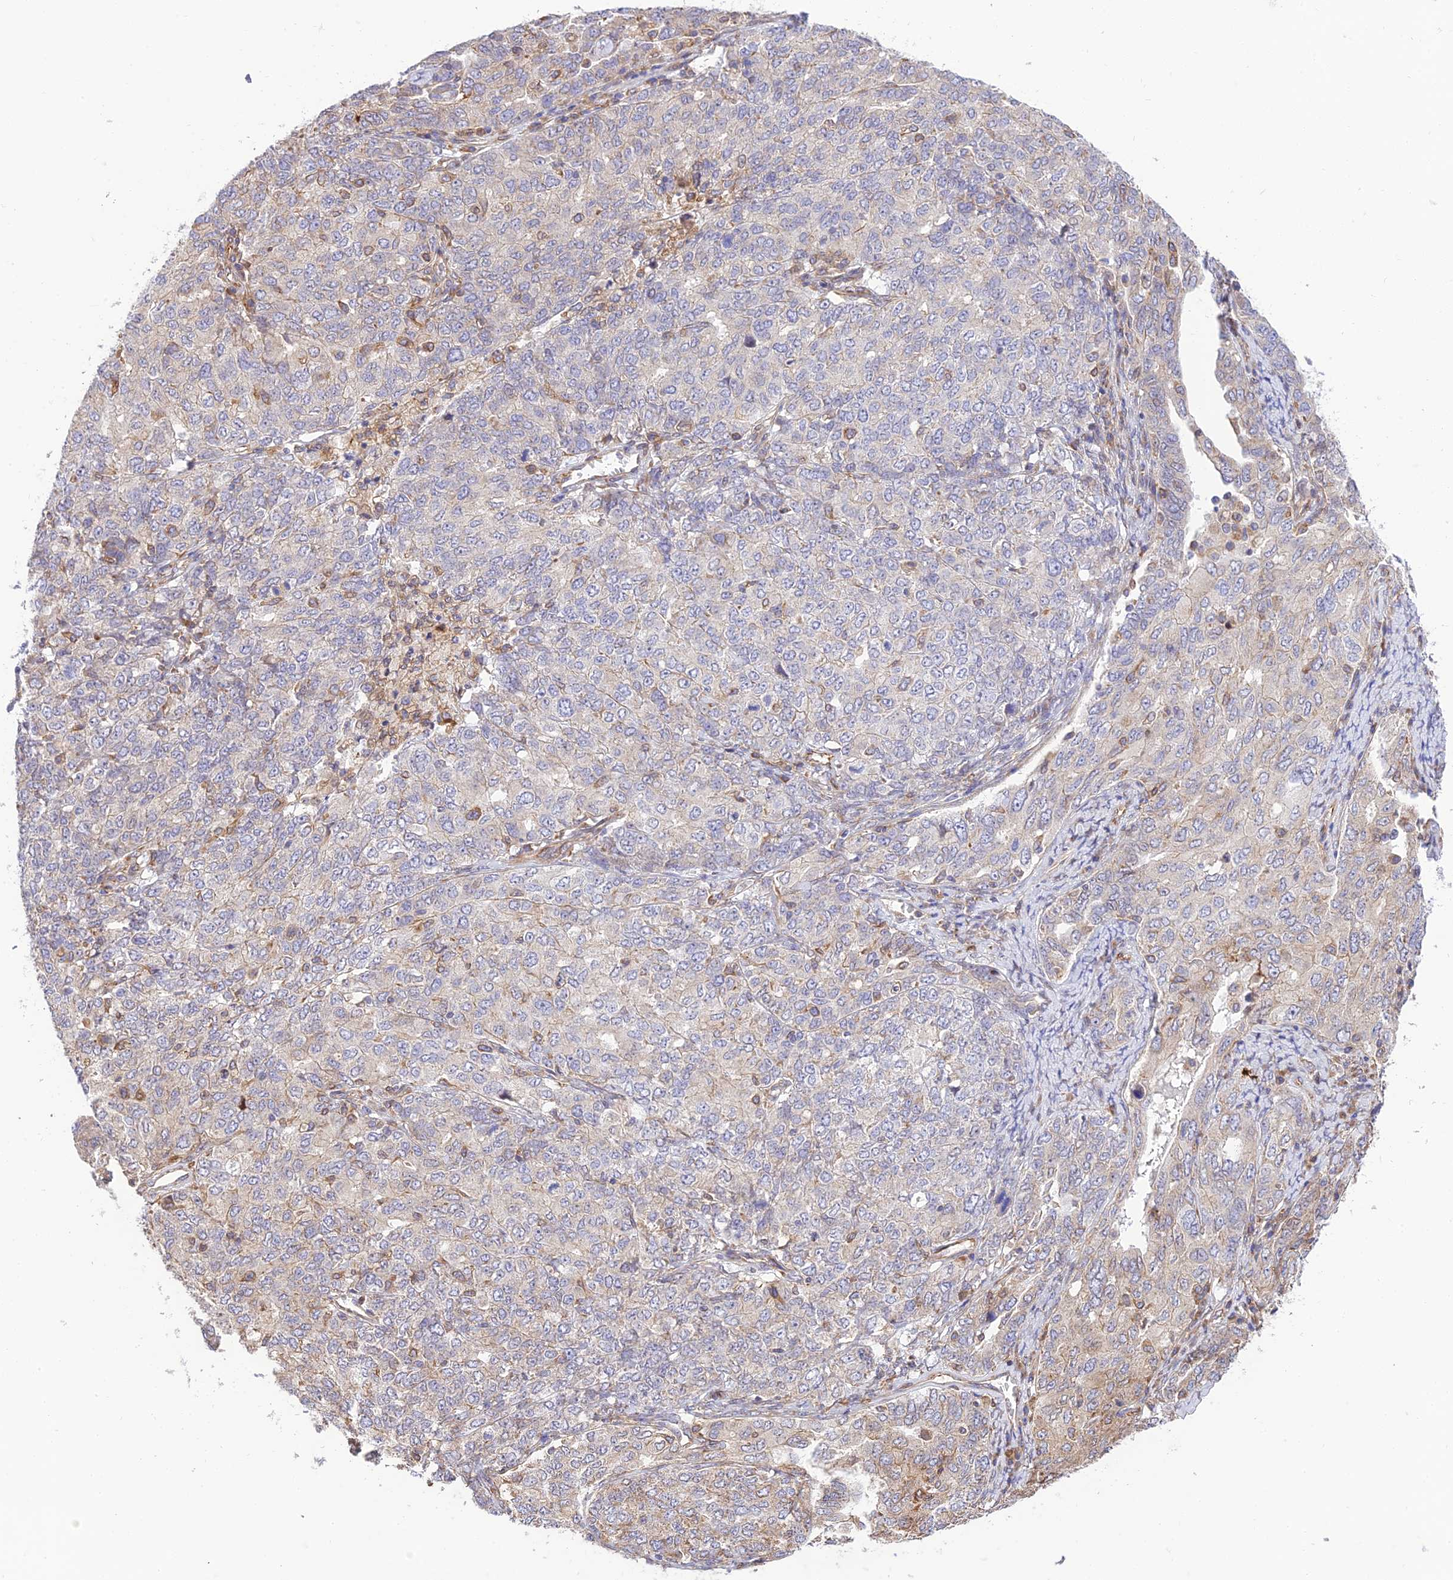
{"staining": {"intensity": "weak", "quantity": "<25%", "location": "cytoplasmic/membranous"}, "tissue": "ovarian cancer", "cell_type": "Tumor cells", "image_type": "cancer", "snomed": [{"axis": "morphology", "description": "Carcinoma, endometroid"}, {"axis": "topography", "description": "Ovary"}], "caption": "The image shows no significant expression in tumor cells of ovarian cancer.", "gene": "EXOC3L4", "patient": {"sex": "female", "age": 62}}